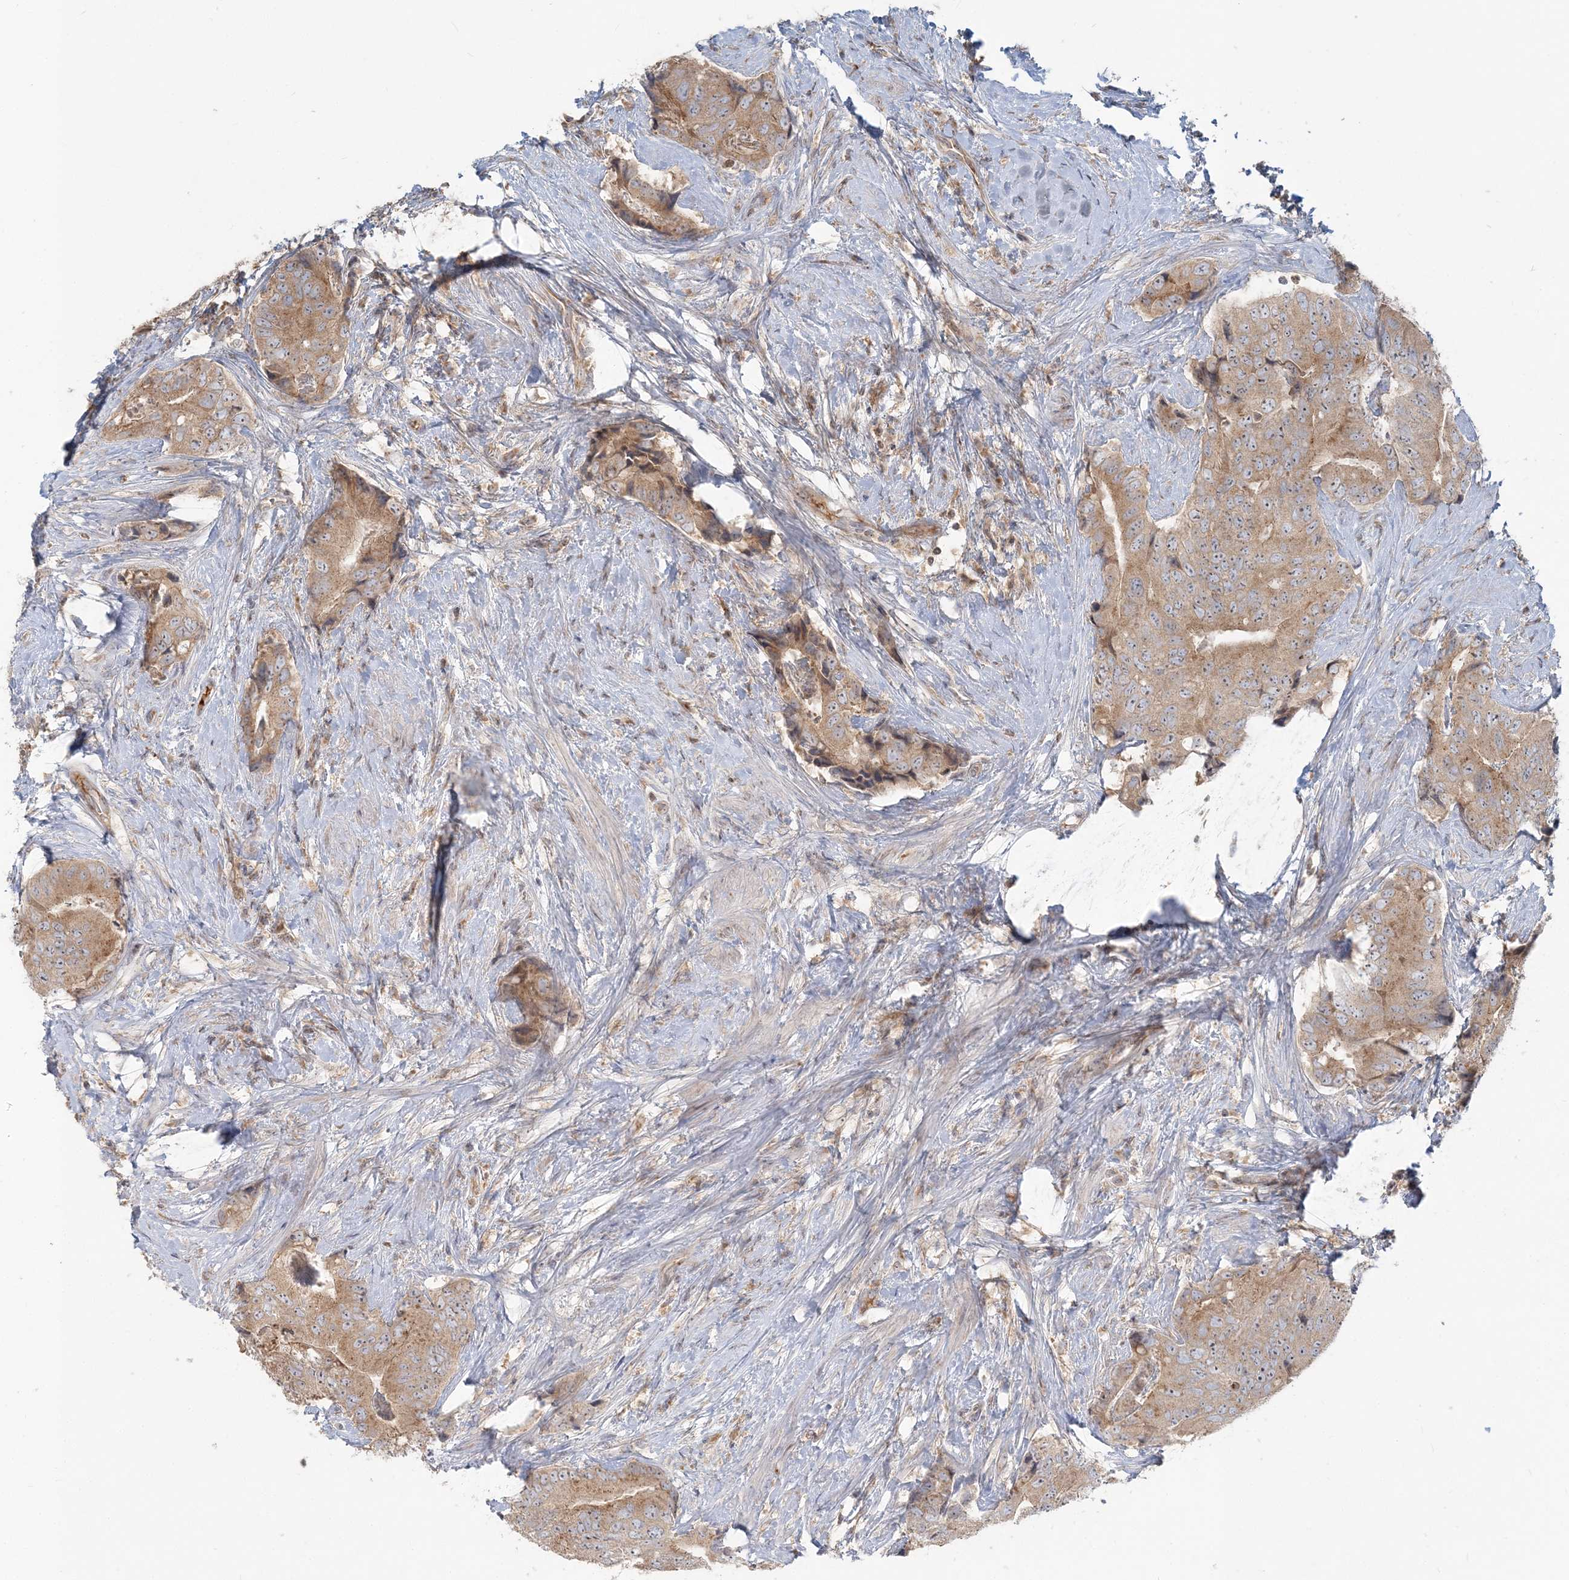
{"staining": {"intensity": "moderate", "quantity": ">75%", "location": "cytoplasmic/membranous"}, "tissue": "prostate cancer", "cell_type": "Tumor cells", "image_type": "cancer", "snomed": [{"axis": "morphology", "description": "Adenocarcinoma, High grade"}, {"axis": "topography", "description": "Prostate"}], "caption": "High-grade adenocarcinoma (prostate) stained with immunohistochemistry displays moderate cytoplasmic/membranous expression in about >75% of tumor cells.", "gene": "AP1AR", "patient": {"sex": "male", "age": 70}}